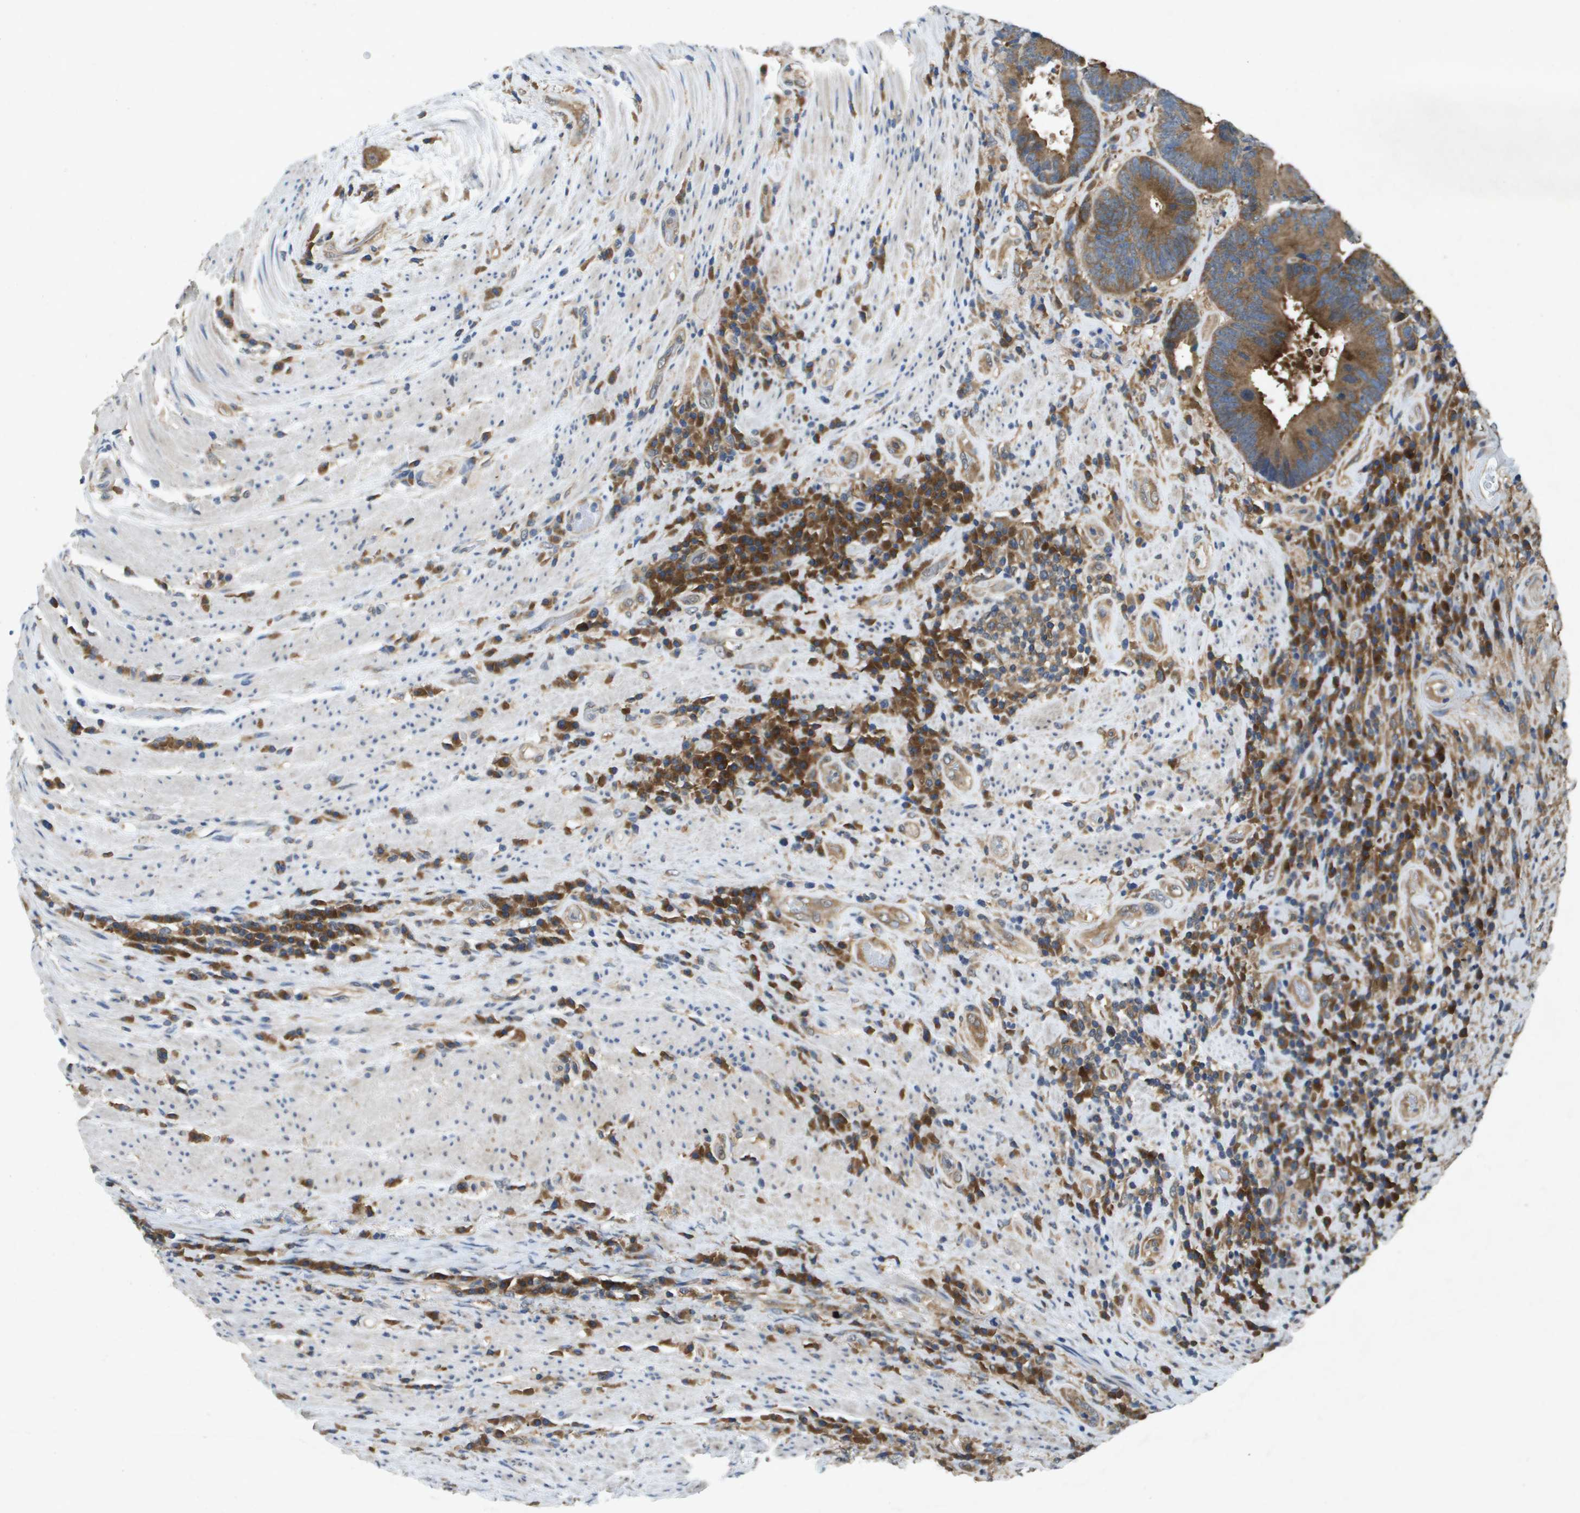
{"staining": {"intensity": "strong", "quantity": ">75%", "location": "cytoplasmic/membranous"}, "tissue": "colorectal cancer", "cell_type": "Tumor cells", "image_type": "cancer", "snomed": [{"axis": "morphology", "description": "Adenocarcinoma, NOS"}, {"axis": "topography", "description": "Rectum"}], "caption": "Immunohistochemical staining of human adenocarcinoma (colorectal) demonstrates high levels of strong cytoplasmic/membranous expression in approximately >75% of tumor cells.", "gene": "PTPRT", "patient": {"sex": "female", "age": 89}}